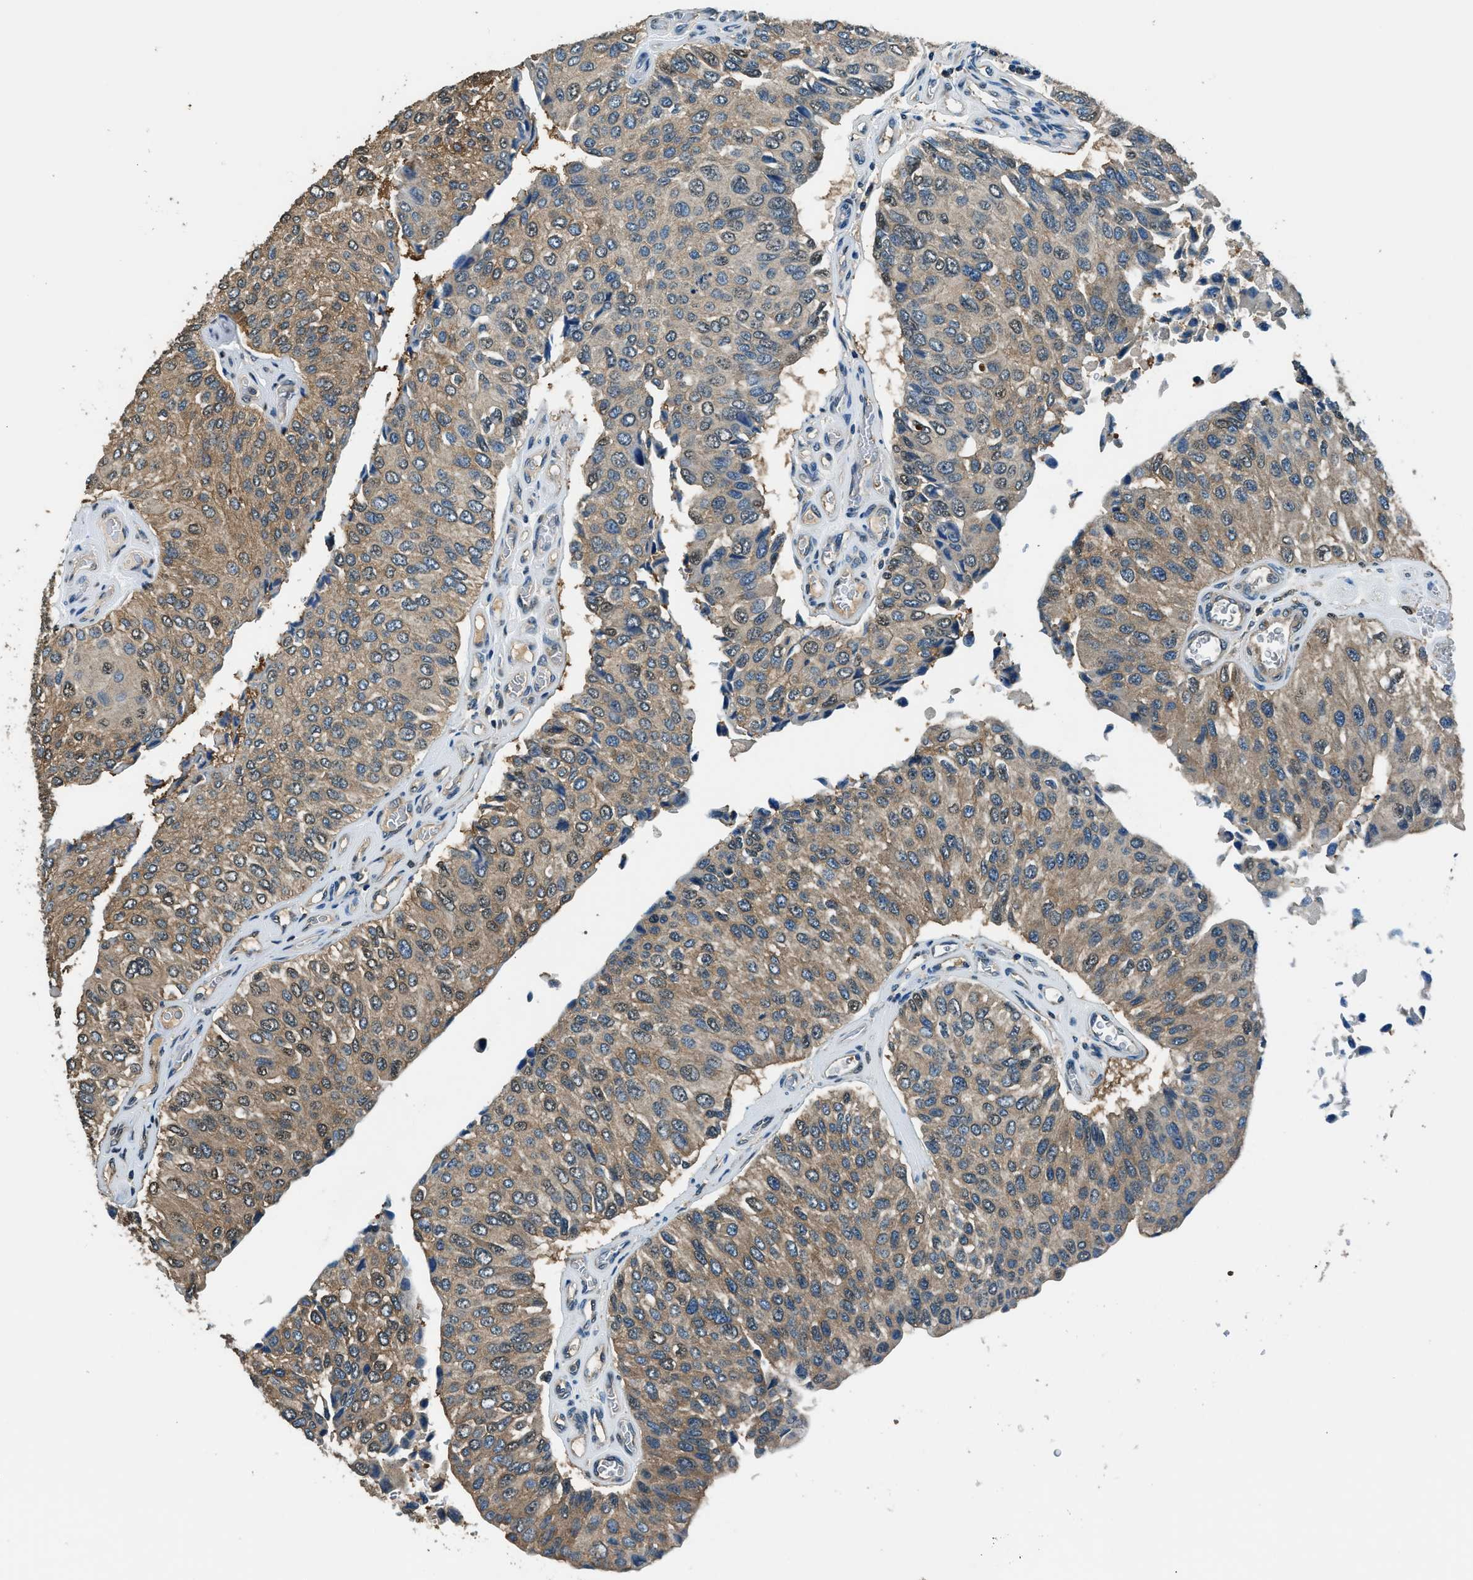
{"staining": {"intensity": "weak", "quantity": "25%-75%", "location": "cytoplasmic/membranous"}, "tissue": "urothelial cancer", "cell_type": "Tumor cells", "image_type": "cancer", "snomed": [{"axis": "morphology", "description": "Urothelial carcinoma, High grade"}, {"axis": "topography", "description": "Kidney"}, {"axis": "topography", "description": "Urinary bladder"}], "caption": "Protein expression by immunohistochemistry shows weak cytoplasmic/membranous positivity in approximately 25%-75% of tumor cells in high-grade urothelial carcinoma.", "gene": "ARFGAP2", "patient": {"sex": "male", "age": 77}}